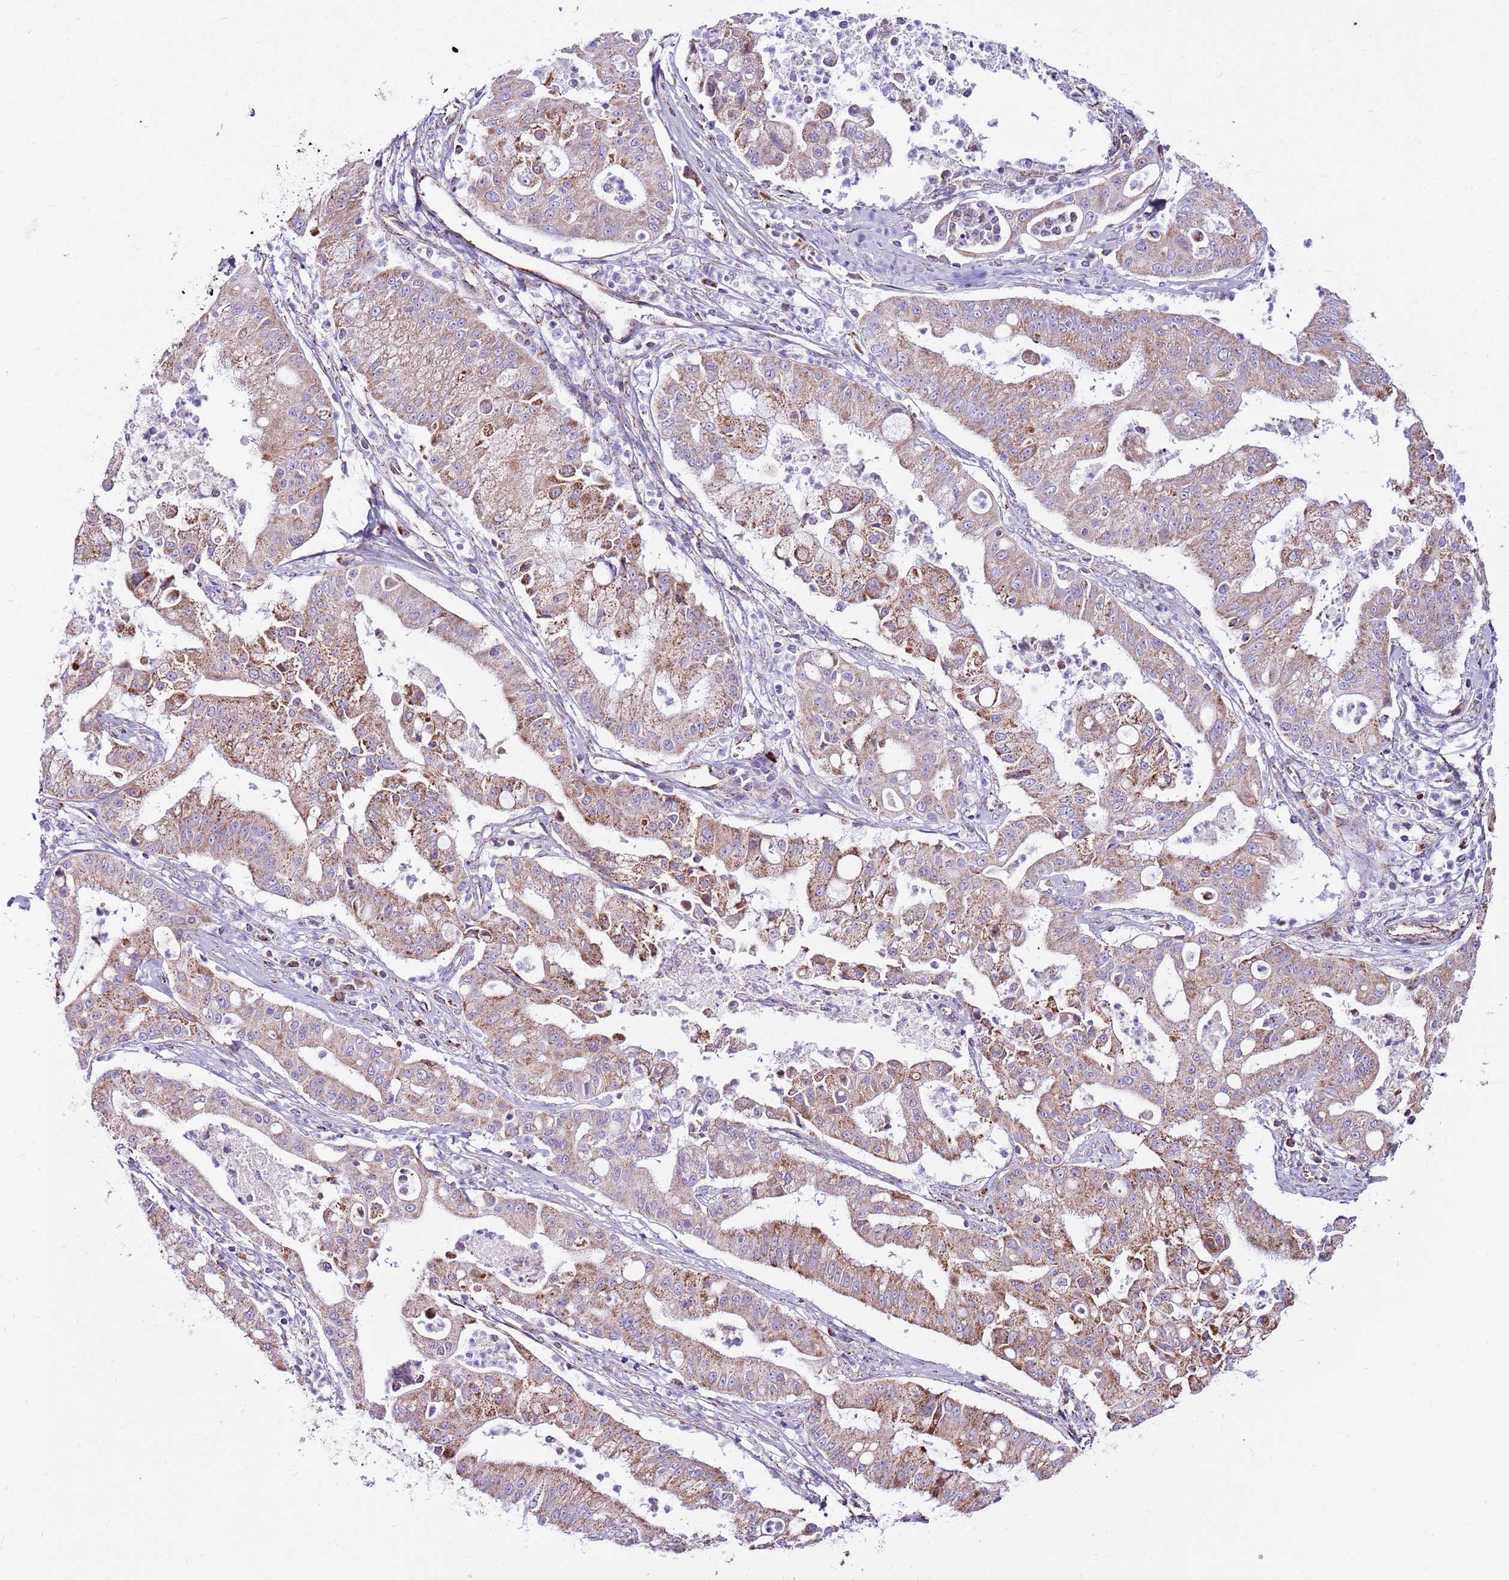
{"staining": {"intensity": "moderate", "quantity": ">75%", "location": "cytoplasmic/membranous"}, "tissue": "ovarian cancer", "cell_type": "Tumor cells", "image_type": "cancer", "snomed": [{"axis": "morphology", "description": "Cystadenocarcinoma, mucinous, NOS"}, {"axis": "topography", "description": "Ovary"}], "caption": "Protein staining shows moderate cytoplasmic/membranous staining in approximately >75% of tumor cells in ovarian mucinous cystadenocarcinoma.", "gene": "HECTD4", "patient": {"sex": "female", "age": 70}}